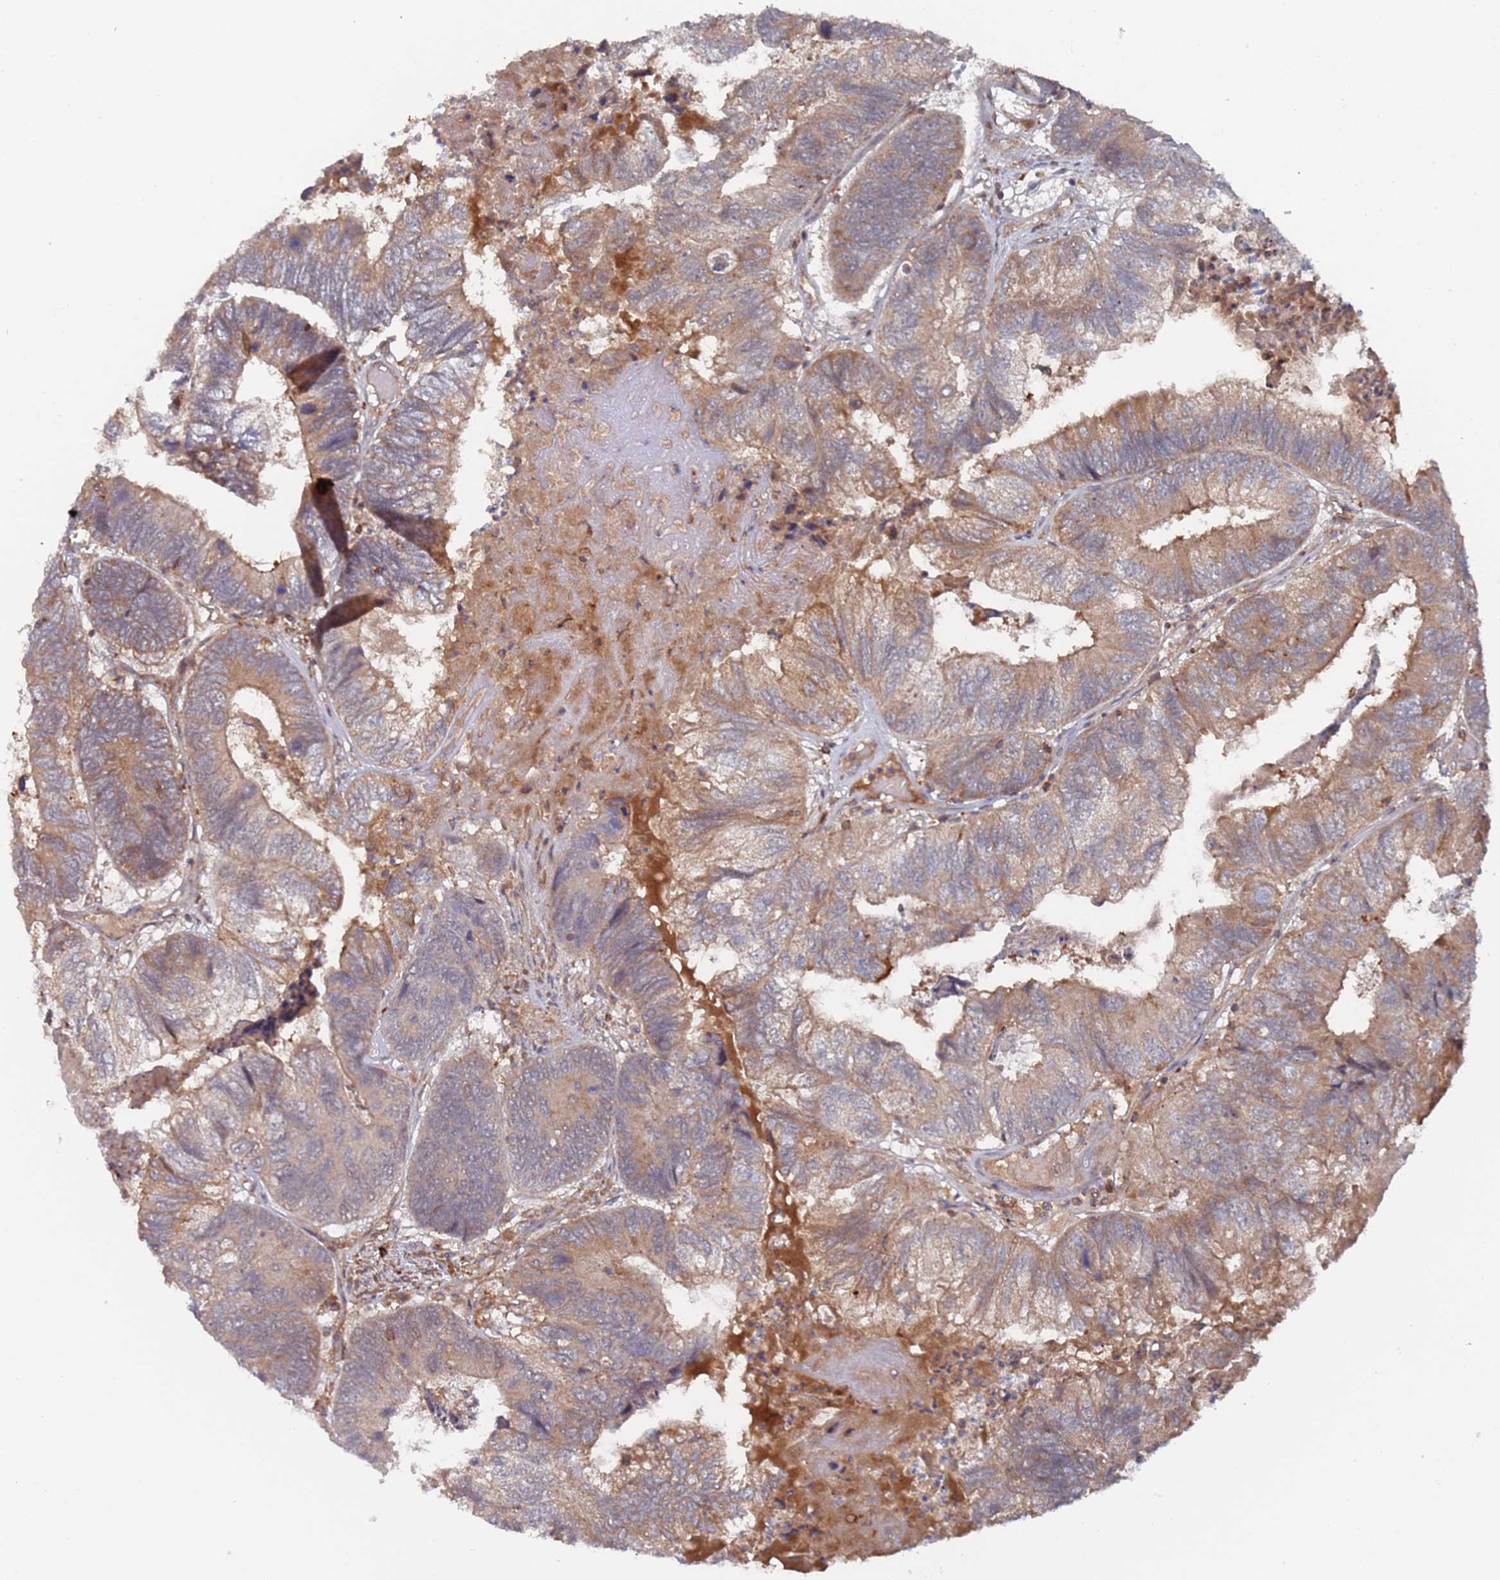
{"staining": {"intensity": "moderate", "quantity": "25%-75%", "location": "cytoplasmic/membranous"}, "tissue": "colorectal cancer", "cell_type": "Tumor cells", "image_type": "cancer", "snomed": [{"axis": "morphology", "description": "Adenocarcinoma, NOS"}, {"axis": "topography", "description": "Colon"}], "caption": "Tumor cells reveal medium levels of moderate cytoplasmic/membranous staining in approximately 25%-75% of cells in colorectal adenocarcinoma. (Stains: DAB (3,3'-diaminobenzidine) in brown, nuclei in blue, Microscopy: brightfield microscopy at high magnification).", "gene": "DDX60", "patient": {"sex": "female", "age": 67}}